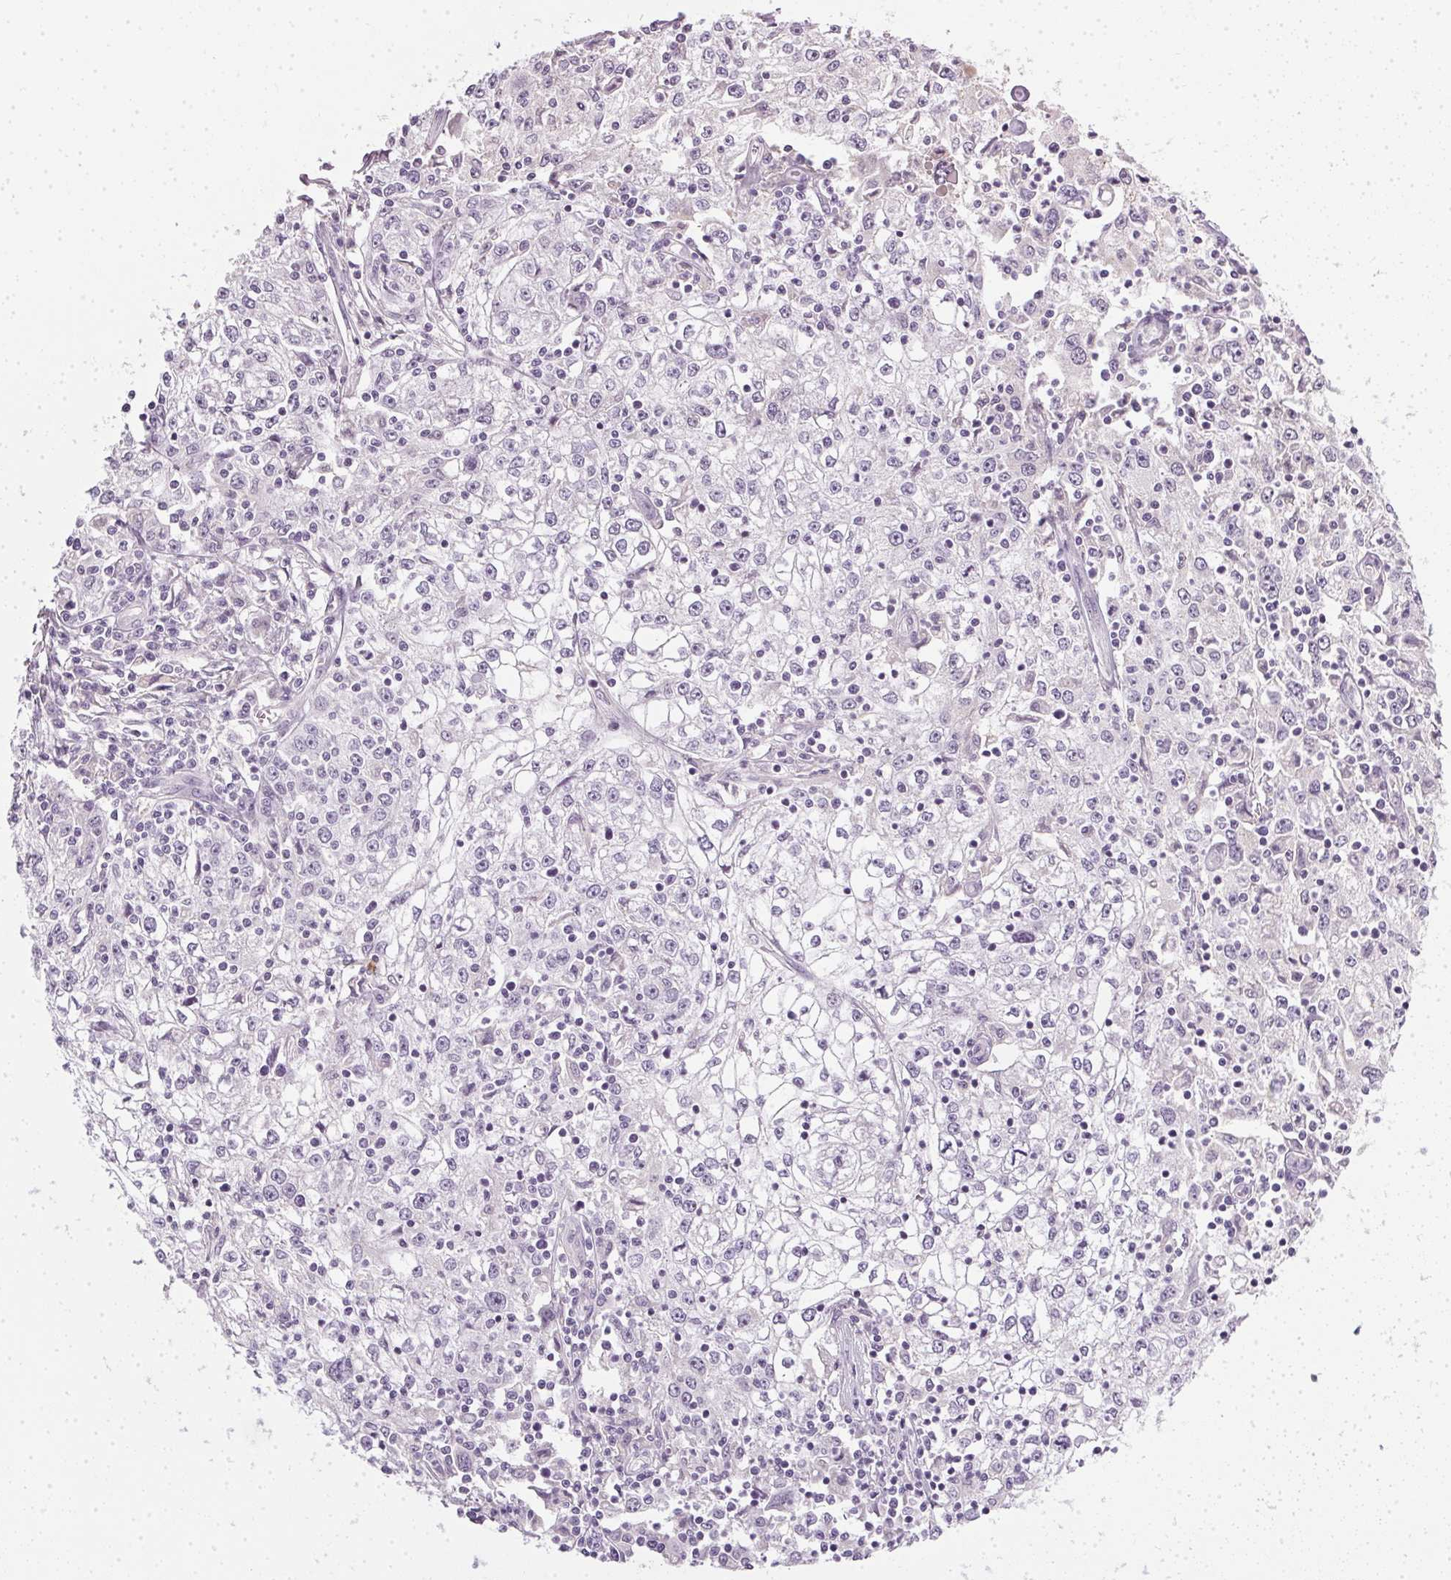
{"staining": {"intensity": "negative", "quantity": "none", "location": "none"}, "tissue": "cervical cancer", "cell_type": "Tumor cells", "image_type": "cancer", "snomed": [{"axis": "morphology", "description": "Squamous cell carcinoma, NOS"}, {"axis": "topography", "description": "Cervix"}], "caption": "Histopathology image shows no significant protein positivity in tumor cells of squamous cell carcinoma (cervical). (DAB IHC with hematoxylin counter stain).", "gene": "TMEM72", "patient": {"sex": "female", "age": 85}}